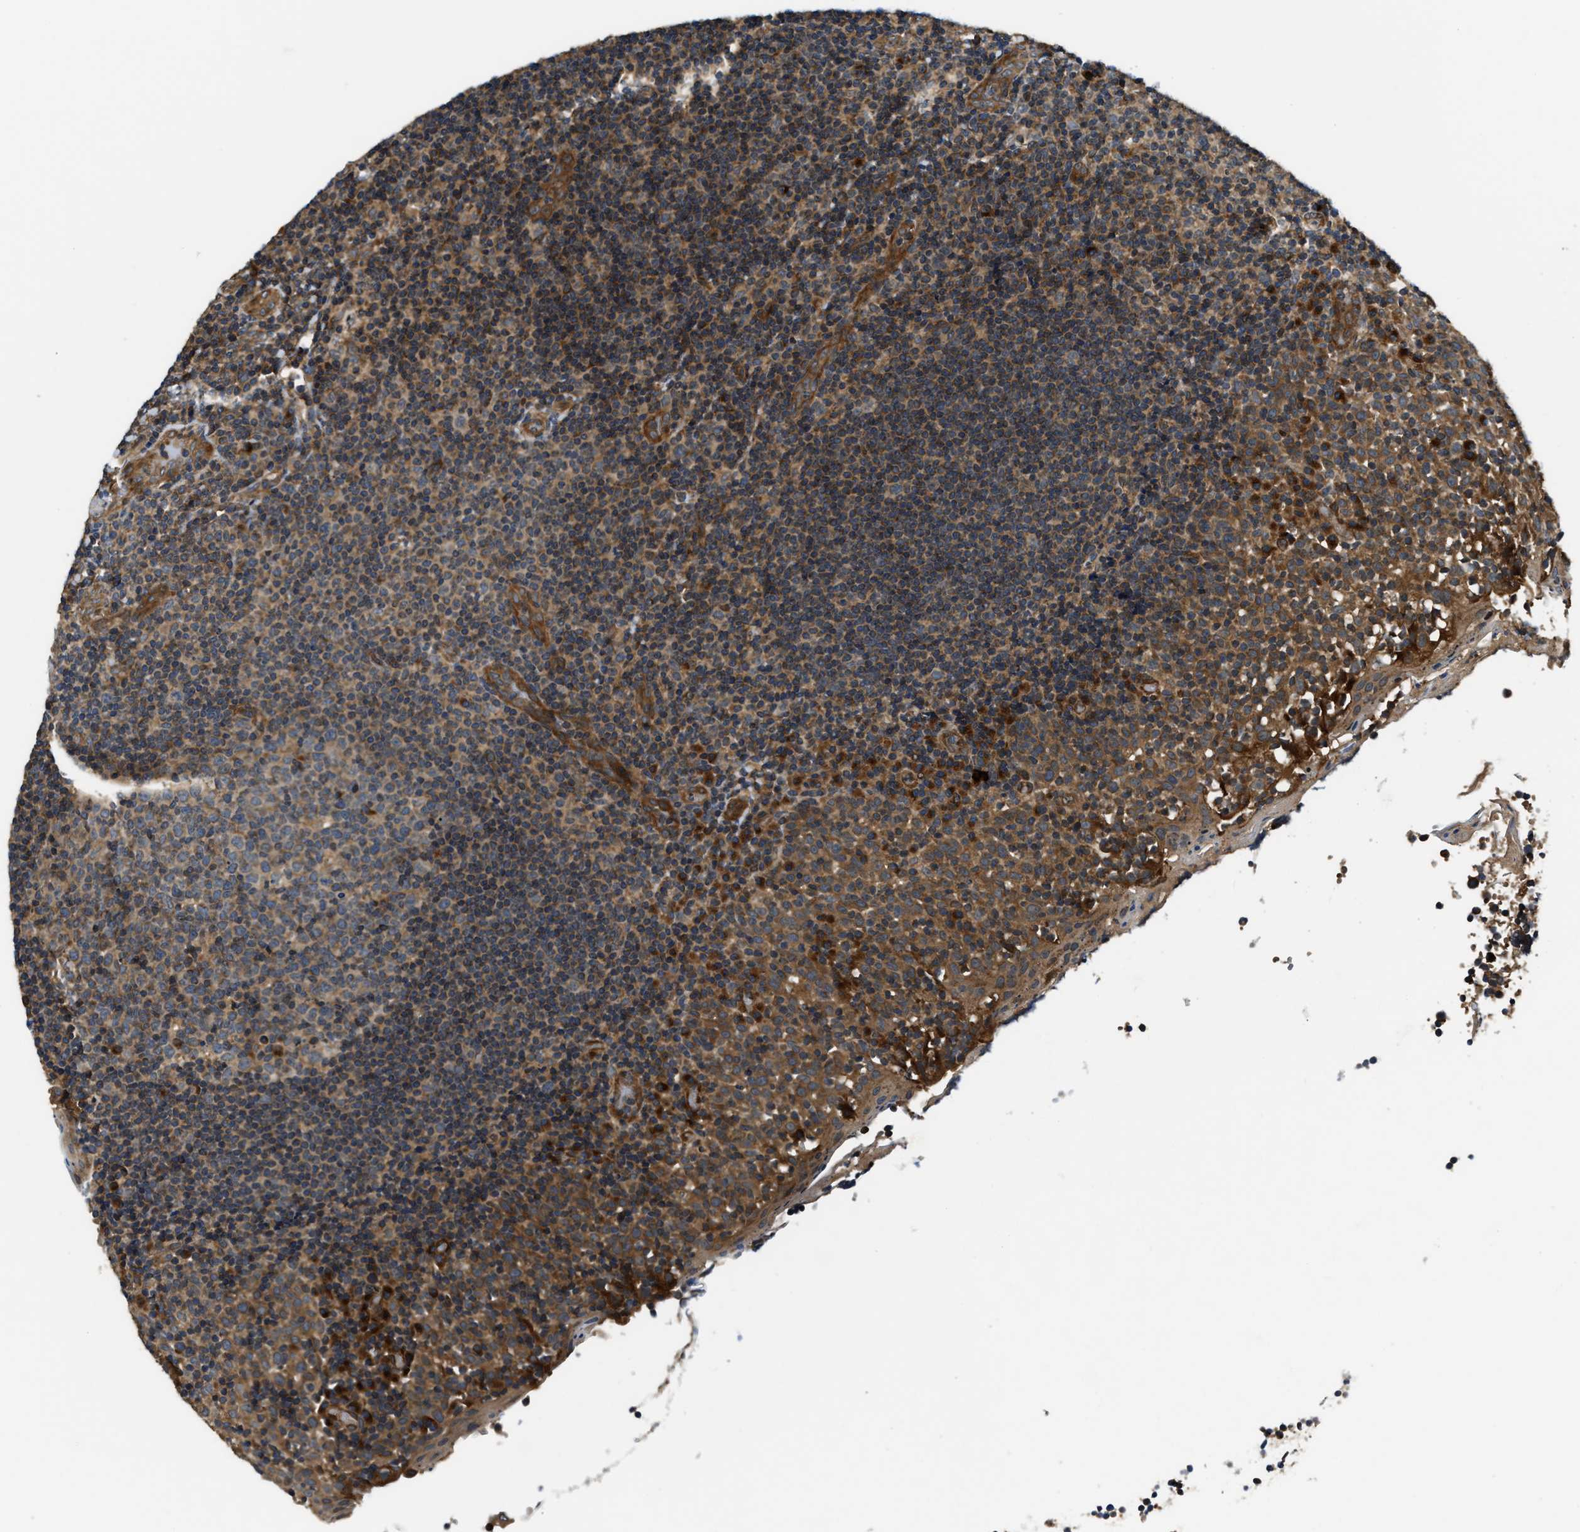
{"staining": {"intensity": "weak", "quantity": ">75%", "location": "cytoplasmic/membranous"}, "tissue": "tonsil", "cell_type": "Germinal center cells", "image_type": "normal", "snomed": [{"axis": "morphology", "description": "Normal tissue, NOS"}, {"axis": "topography", "description": "Tonsil"}], "caption": "This is a histology image of immunohistochemistry (IHC) staining of benign tonsil, which shows weak positivity in the cytoplasmic/membranous of germinal center cells.", "gene": "PNPLA8", "patient": {"sex": "female", "age": 19}}